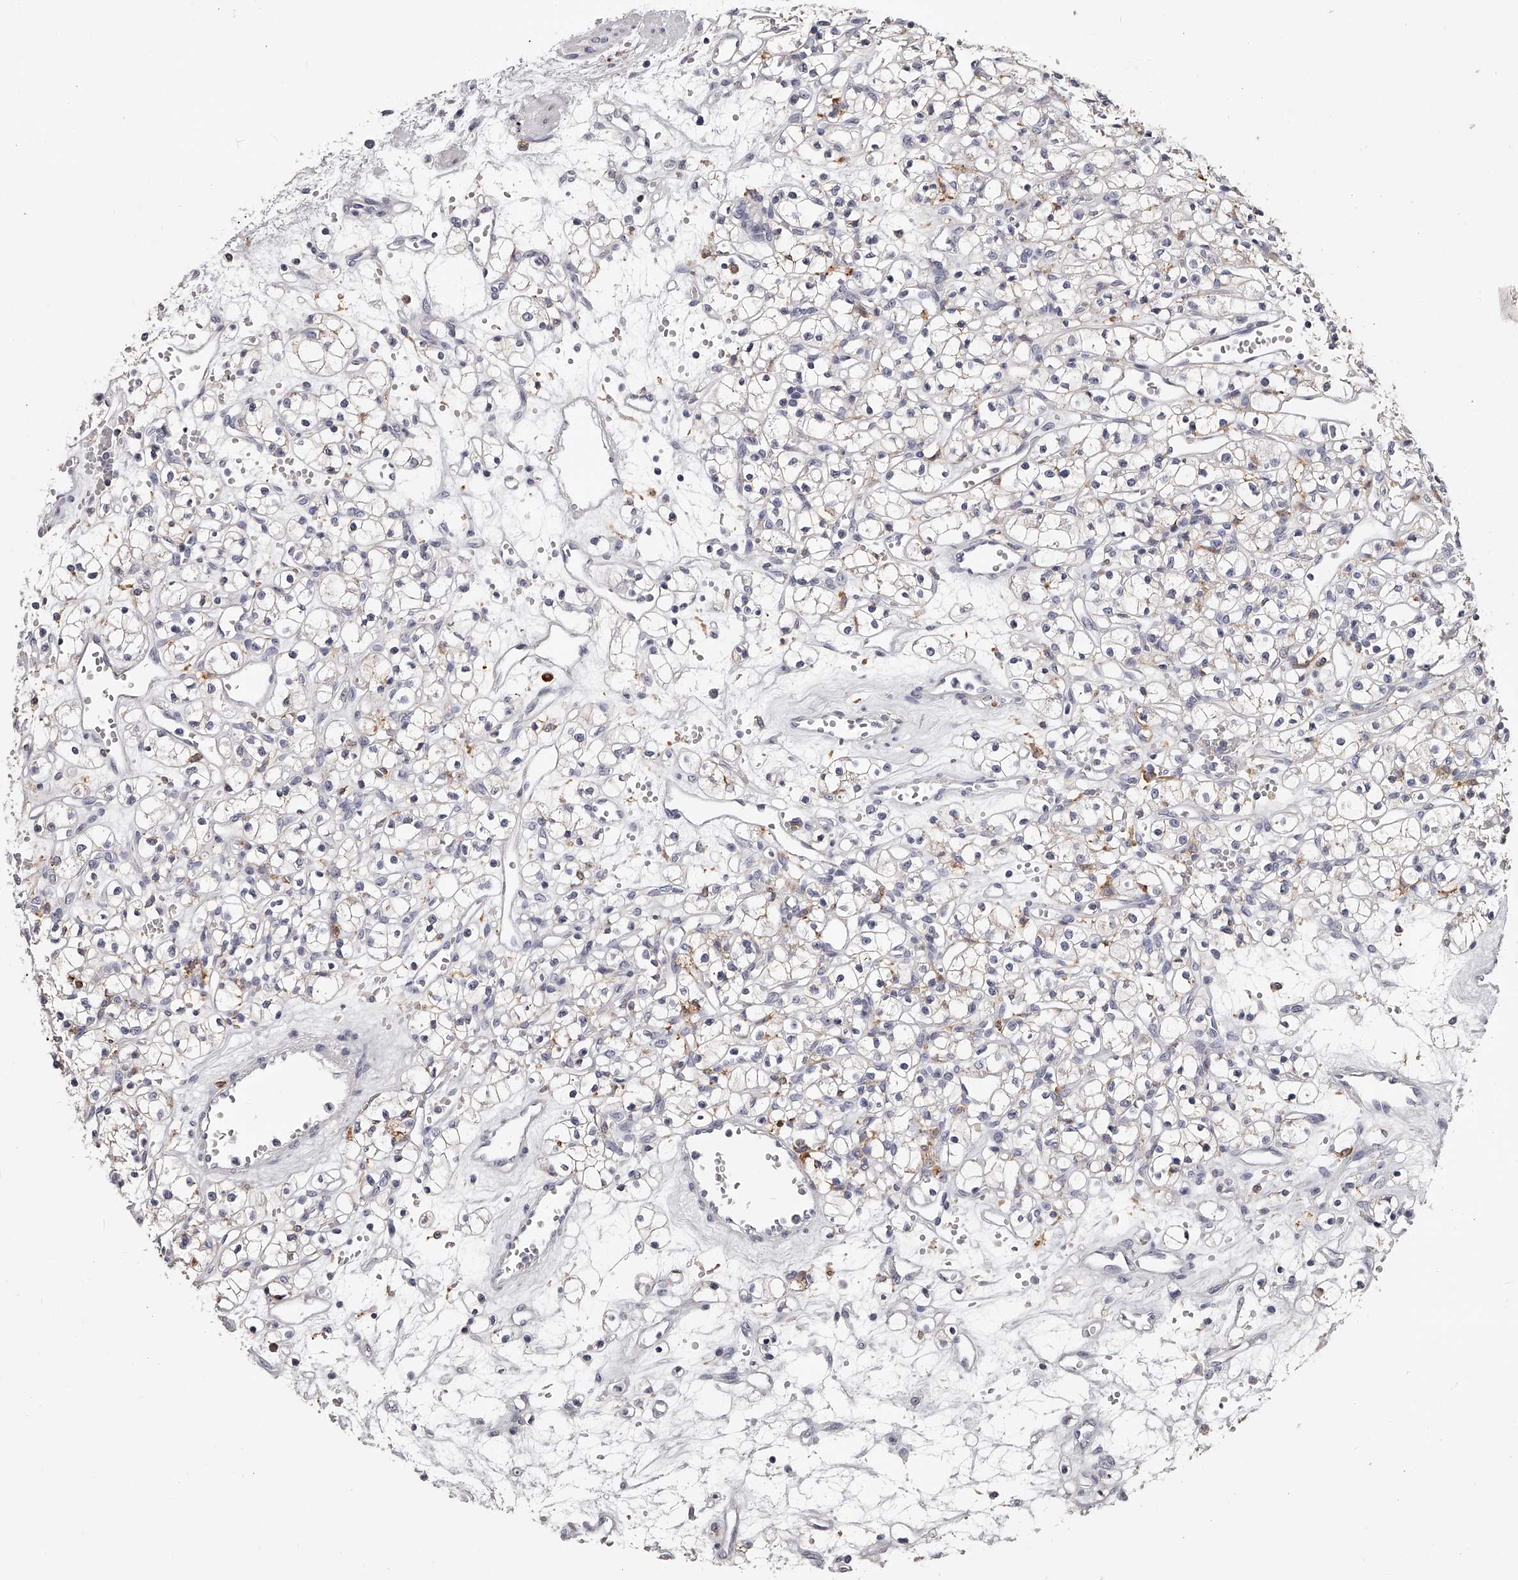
{"staining": {"intensity": "negative", "quantity": "none", "location": "none"}, "tissue": "renal cancer", "cell_type": "Tumor cells", "image_type": "cancer", "snomed": [{"axis": "morphology", "description": "Adenocarcinoma, NOS"}, {"axis": "topography", "description": "Kidney"}], "caption": "DAB immunohistochemical staining of human renal adenocarcinoma demonstrates no significant staining in tumor cells.", "gene": "PACSIN1", "patient": {"sex": "female", "age": 59}}